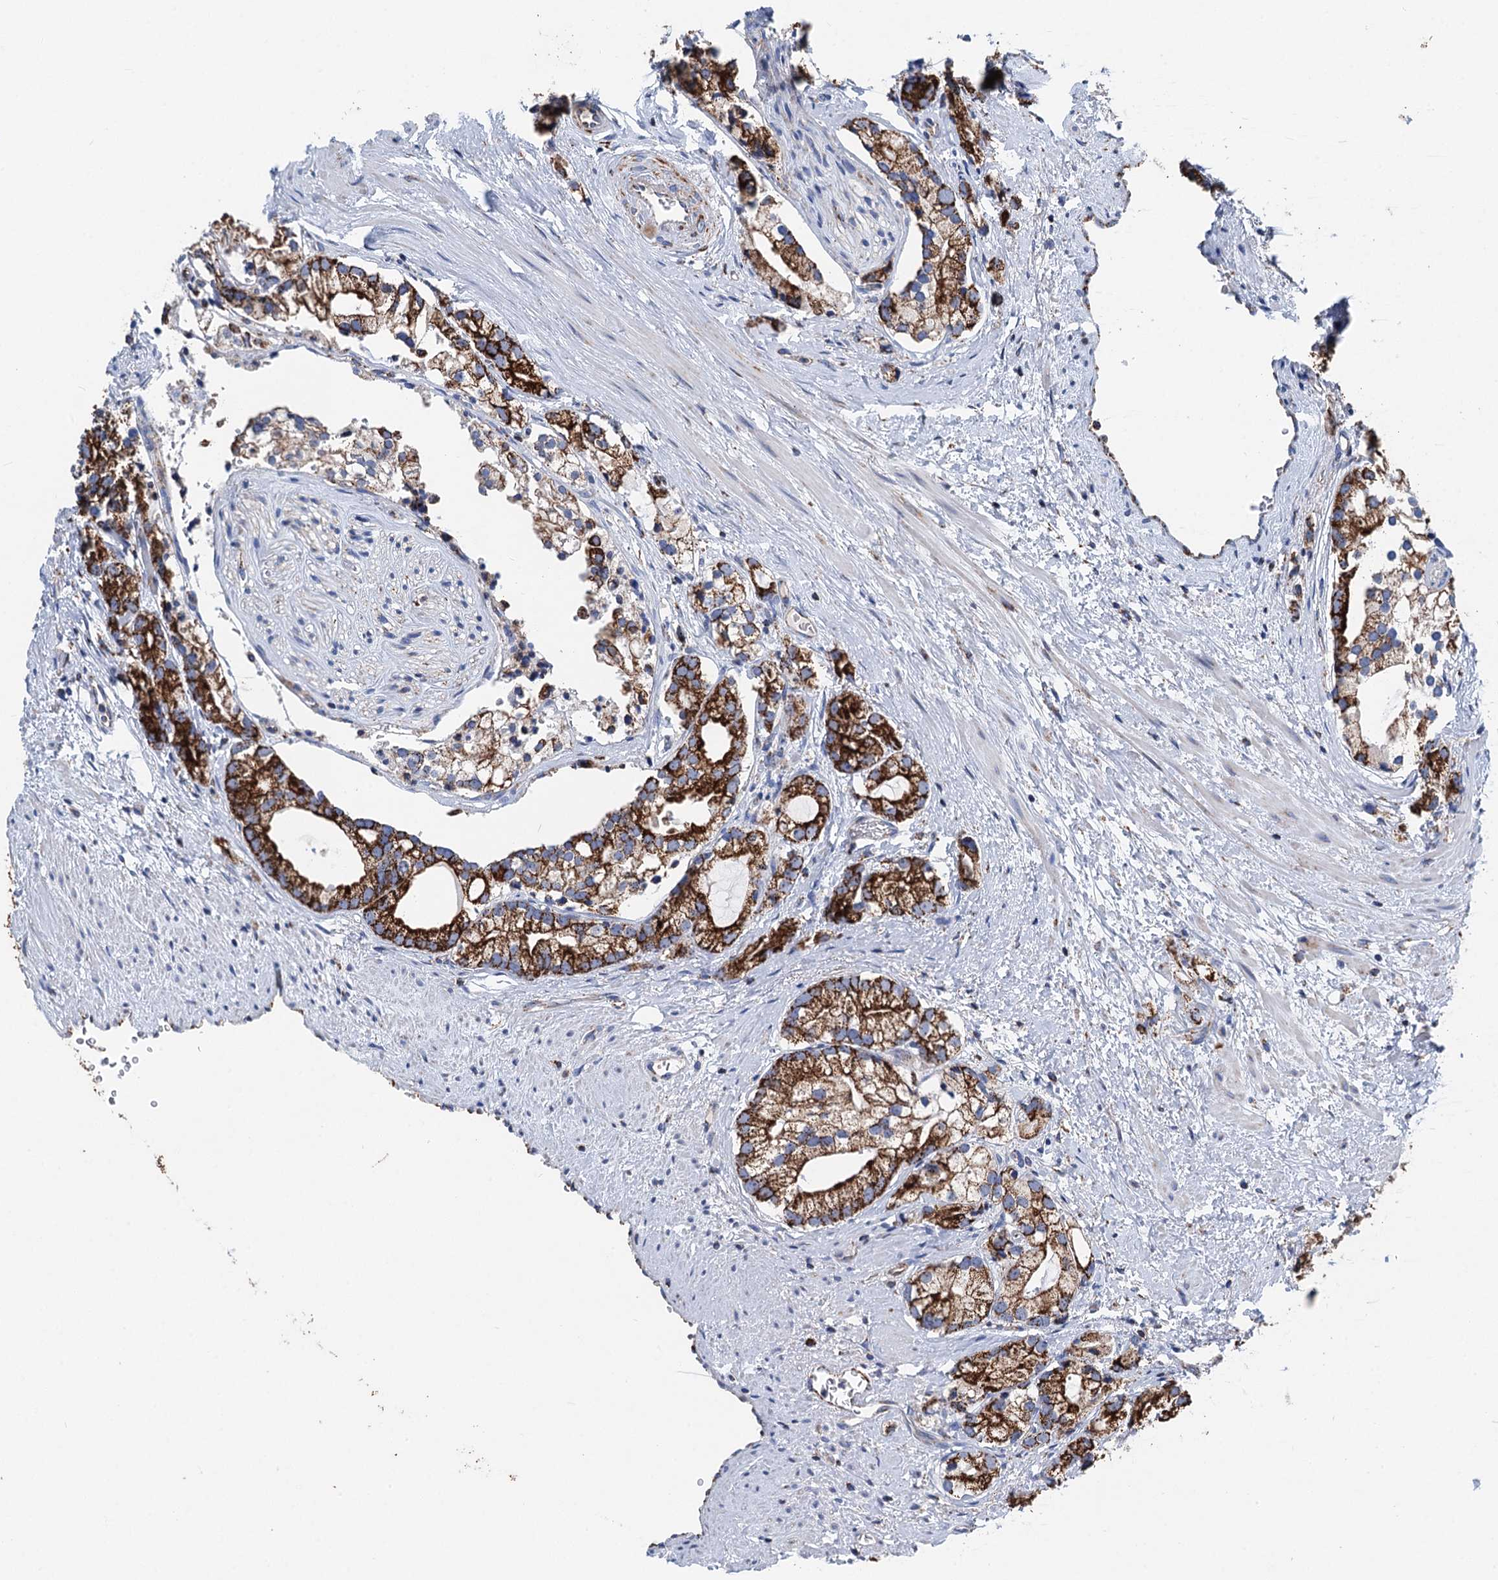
{"staining": {"intensity": "strong", "quantity": ">75%", "location": "cytoplasmic/membranous"}, "tissue": "prostate cancer", "cell_type": "Tumor cells", "image_type": "cancer", "snomed": [{"axis": "morphology", "description": "Adenocarcinoma, High grade"}, {"axis": "topography", "description": "Prostate"}], "caption": "DAB (3,3'-diaminobenzidine) immunohistochemical staining of human prostate cancer reveals strong cytoplasmic/membranous protein expression in about >75% of tumor cells.", "gene": "IVD", "patient": {"sex": "male", "age": 75}}